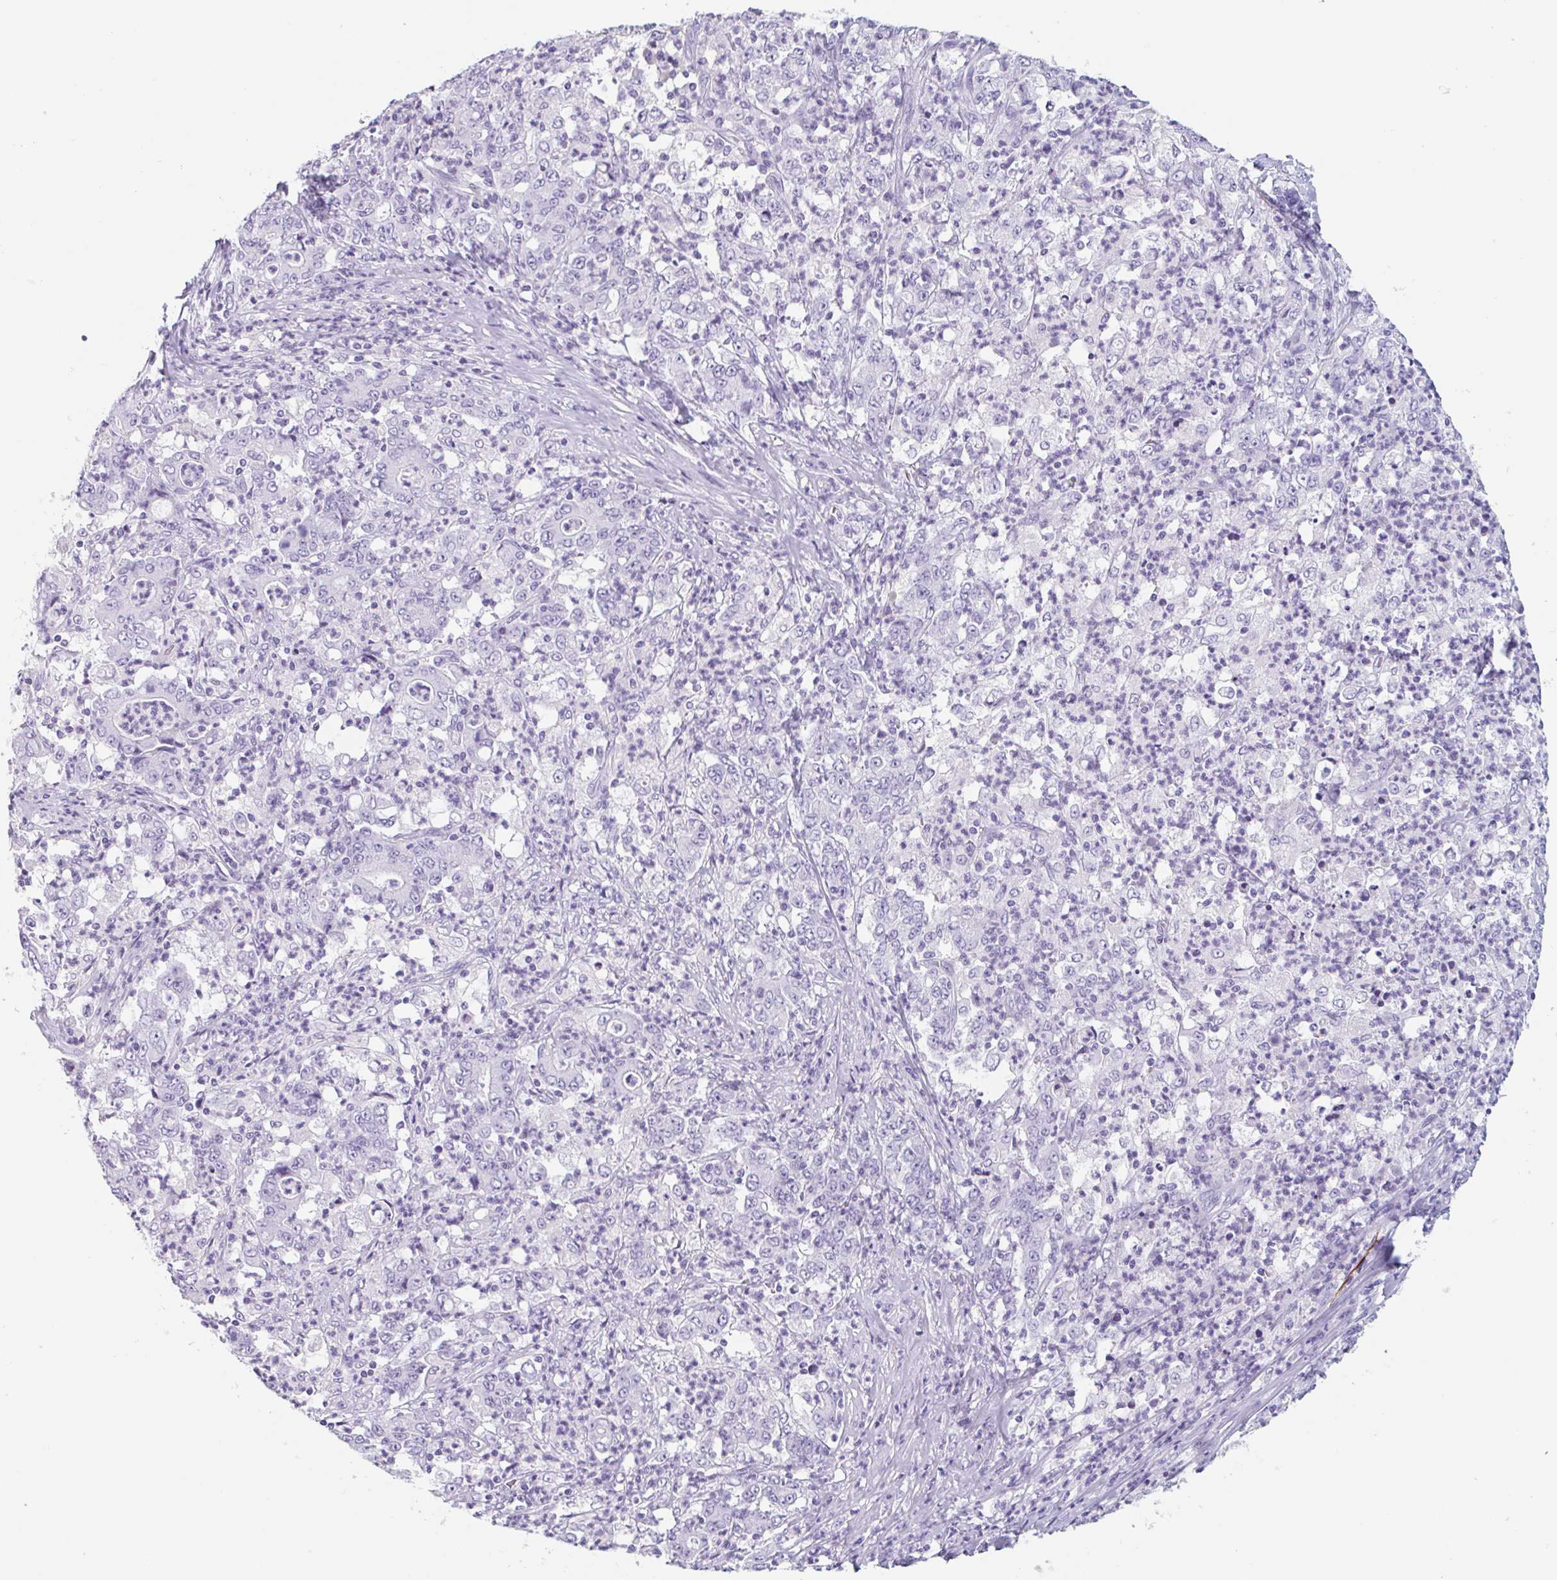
{"staining": {"intensity": "negative", "quantity": "none", "location": "none"}, "tissue": "stomach cancer", "cell_type": "Tumor cells", "image_type": "cancer", "snomed": [{"axis": "morphology", "description": "Adenocarcinoma, NOS"}, {"axis": "topography", "description": "Stomach, lower"}], "caption": "Tumor cells are negative for brown protein staining in adenocarcinoma (stomach). (Brightfield microscopy of DAB IHC at high magnification).", "gene": "EMC4", "patient": {"sex": "female", "age": 71}}